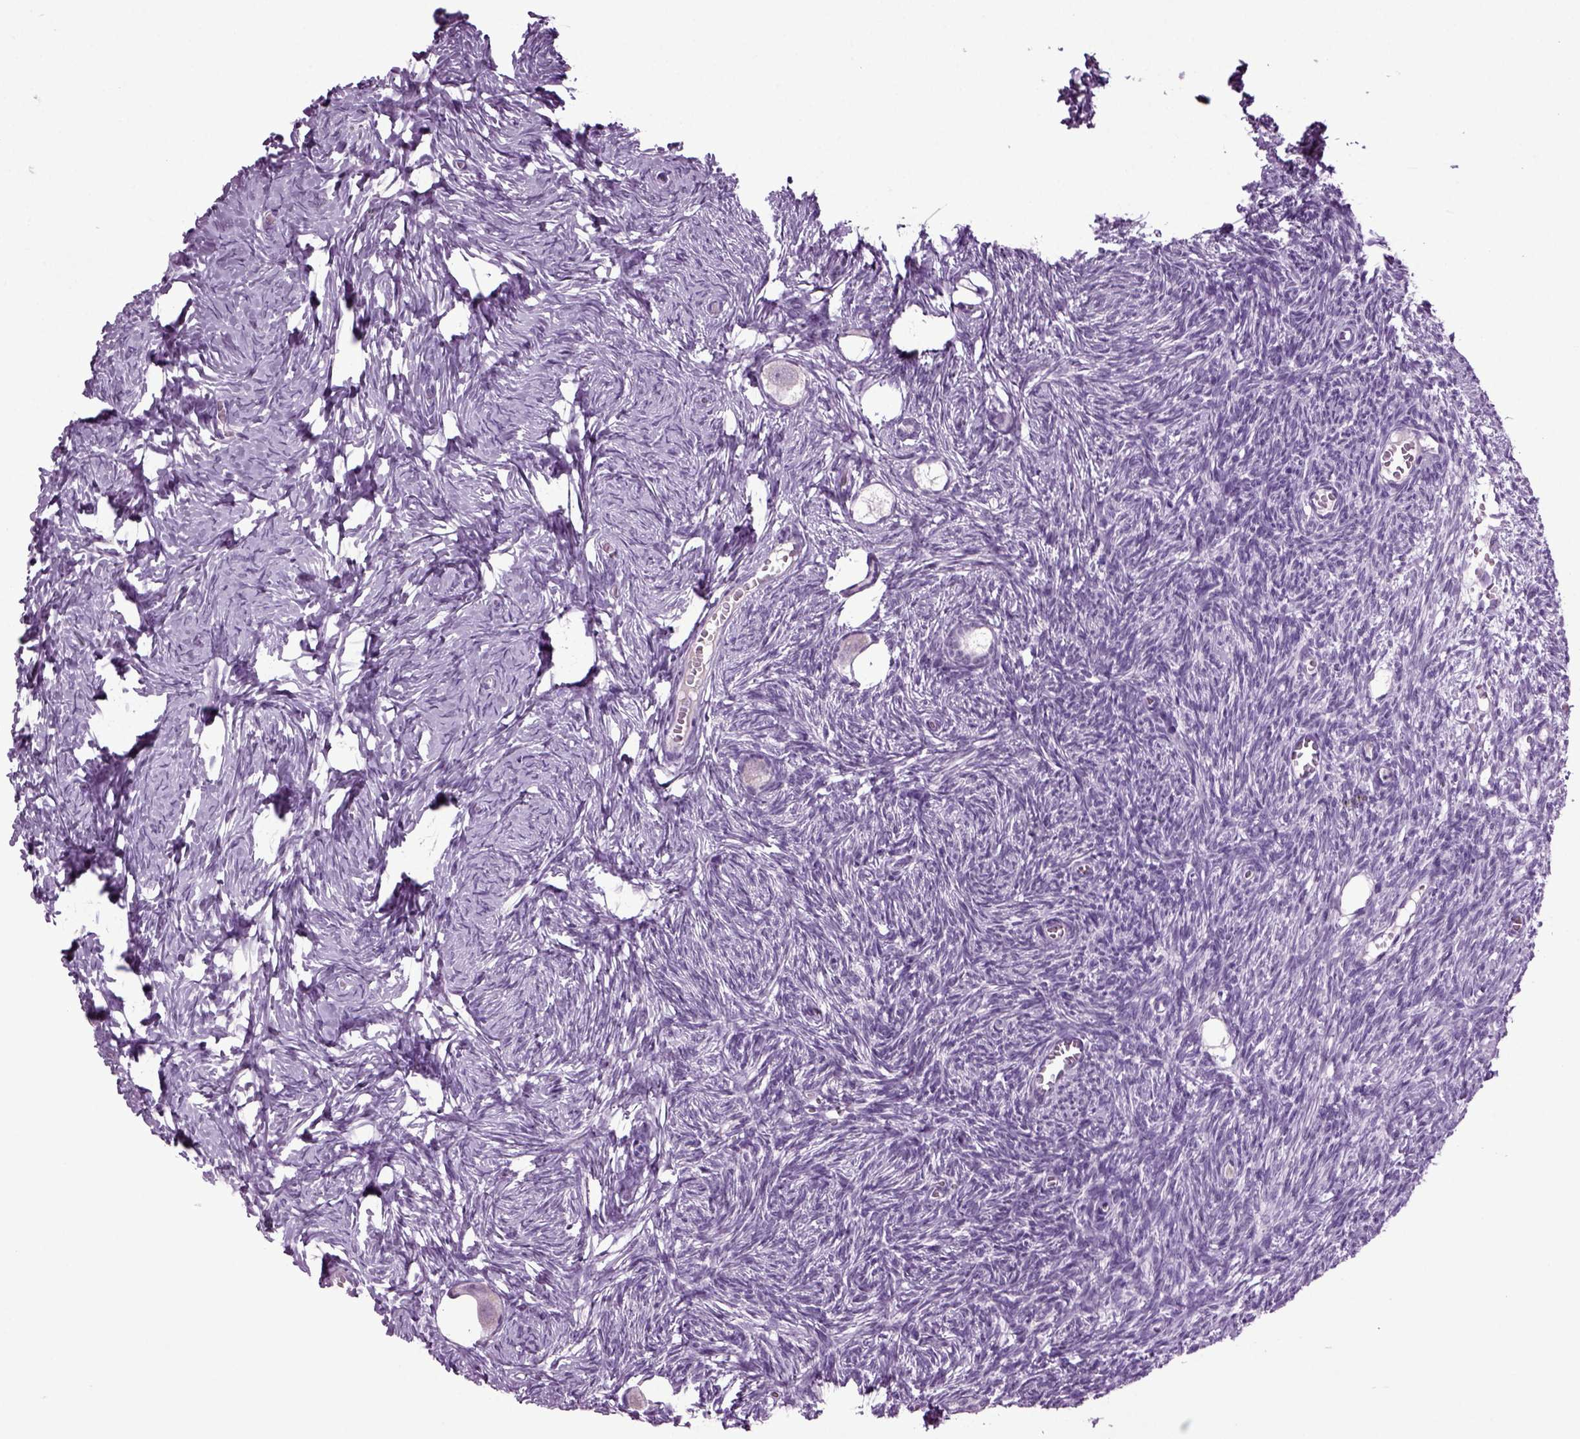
{"staining": {"intensity": "negative", "quantity": "none", "location": "none"}, "tissue": "ovary", "cell_type": "Follicle cells", "image_type": "normal", "snomed": [{"axis": "morphology", "description": "Normal tissue, NOS"}, {"axis": "topography", "description": "Ovary"}], "caption": "Protein analysis of benign ovary exhibits no significant expression in follicle cells.", "gene": "SLC17A6", "patient": {"sex": "female", "age": 27}}